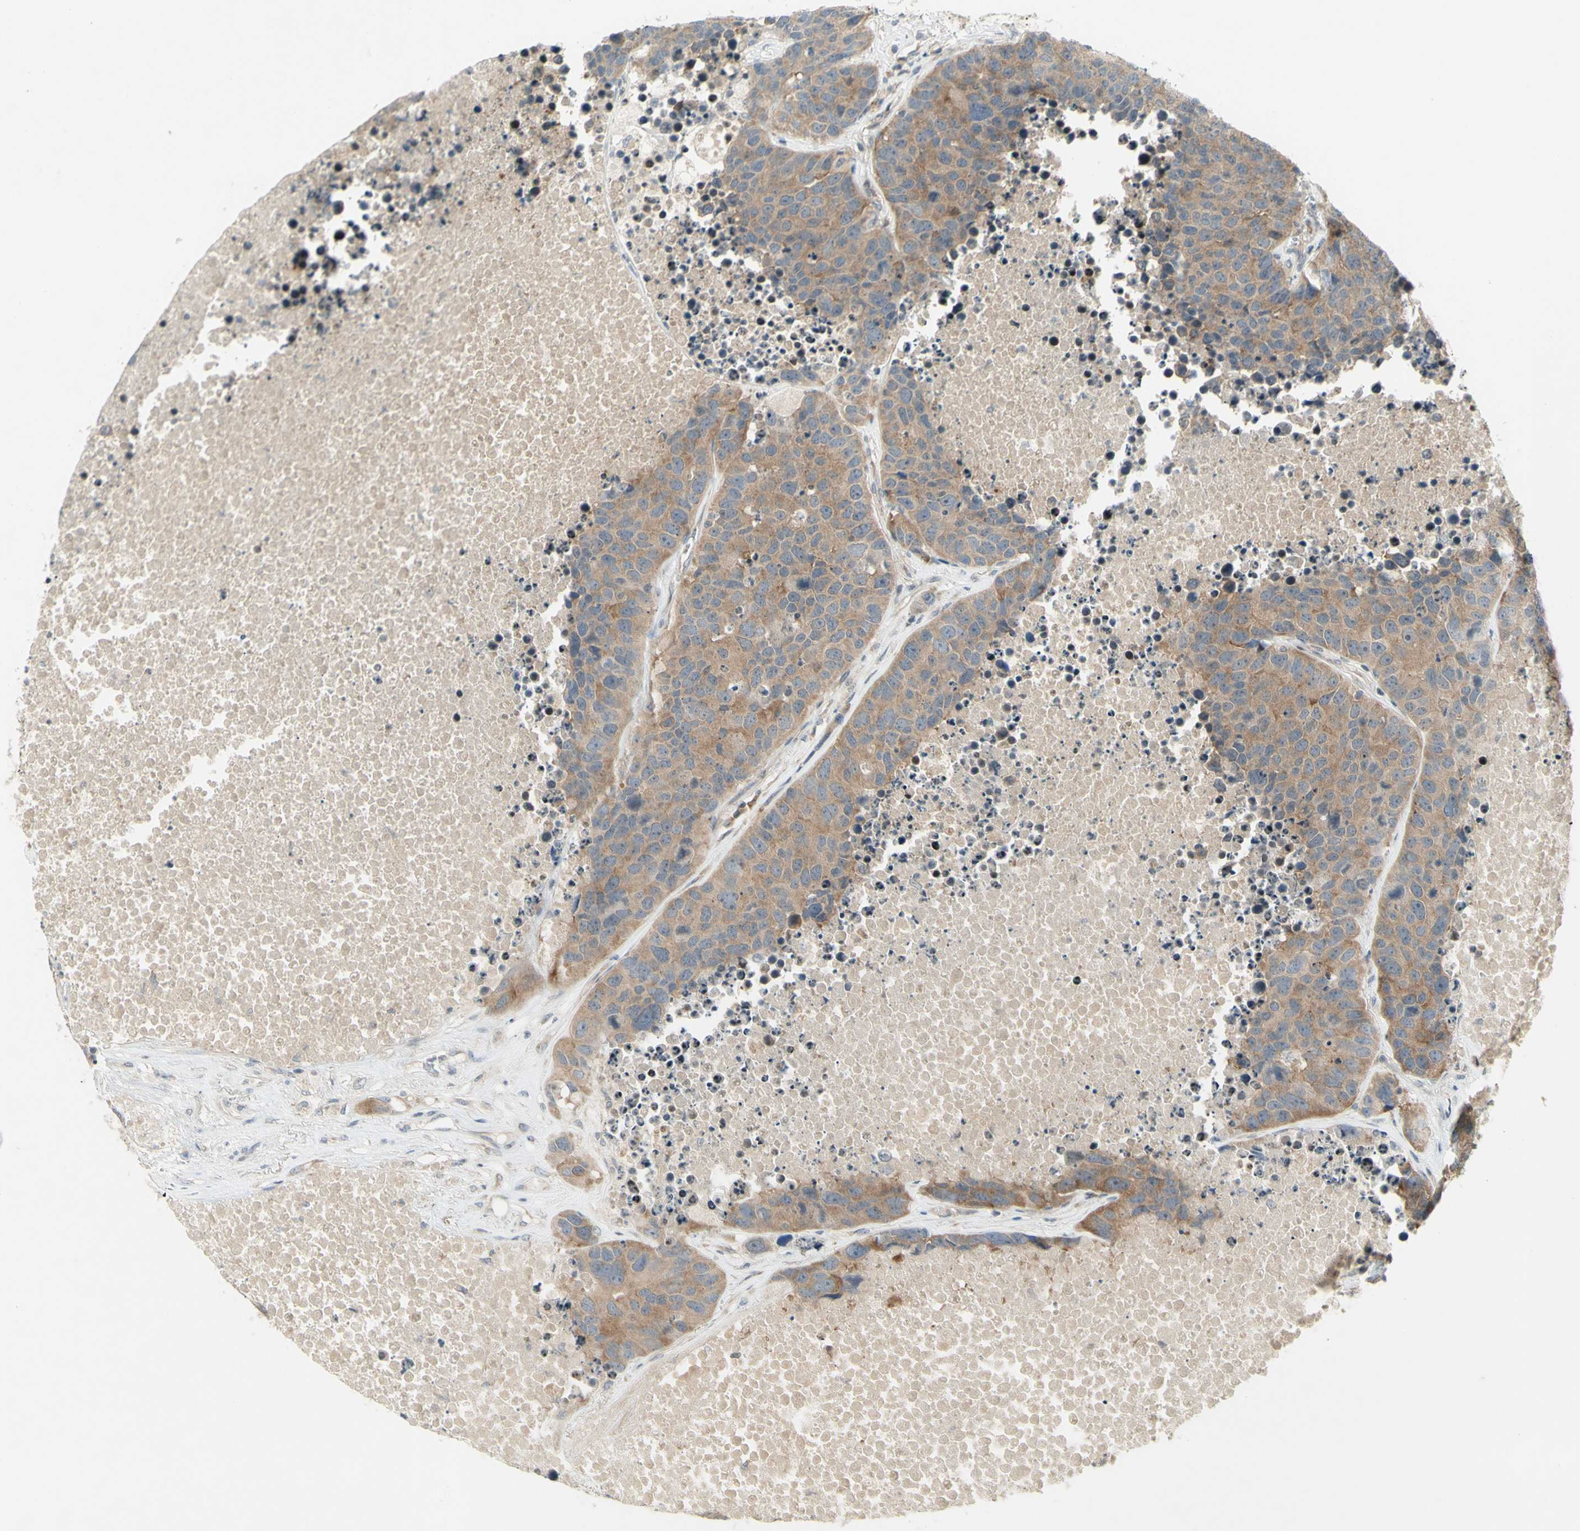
{"staining": {"intensity": "moderate", "quantity": "25%-75%", "location": "cytoplasmic/membranous"}, "tissue": "carcinoid", "cell_type": "Tumor cells", "image_type": "cancer", "snomed": [{"axis": "morphology", "description": "Carcinoid, malignant, NOS"}, {"axis": "topography", "description": "Lung"}], "caption": "Protein analysis of carcinoid tissue demonstrates moderate cytoplasmic/membranous expression in approximately 25%-75% of tumor cells. (brown staining indicates protein expression, while blue staining denotes nuclei).", "gene": "ETF1", "patient": {"sex": "male", "age": 60}}